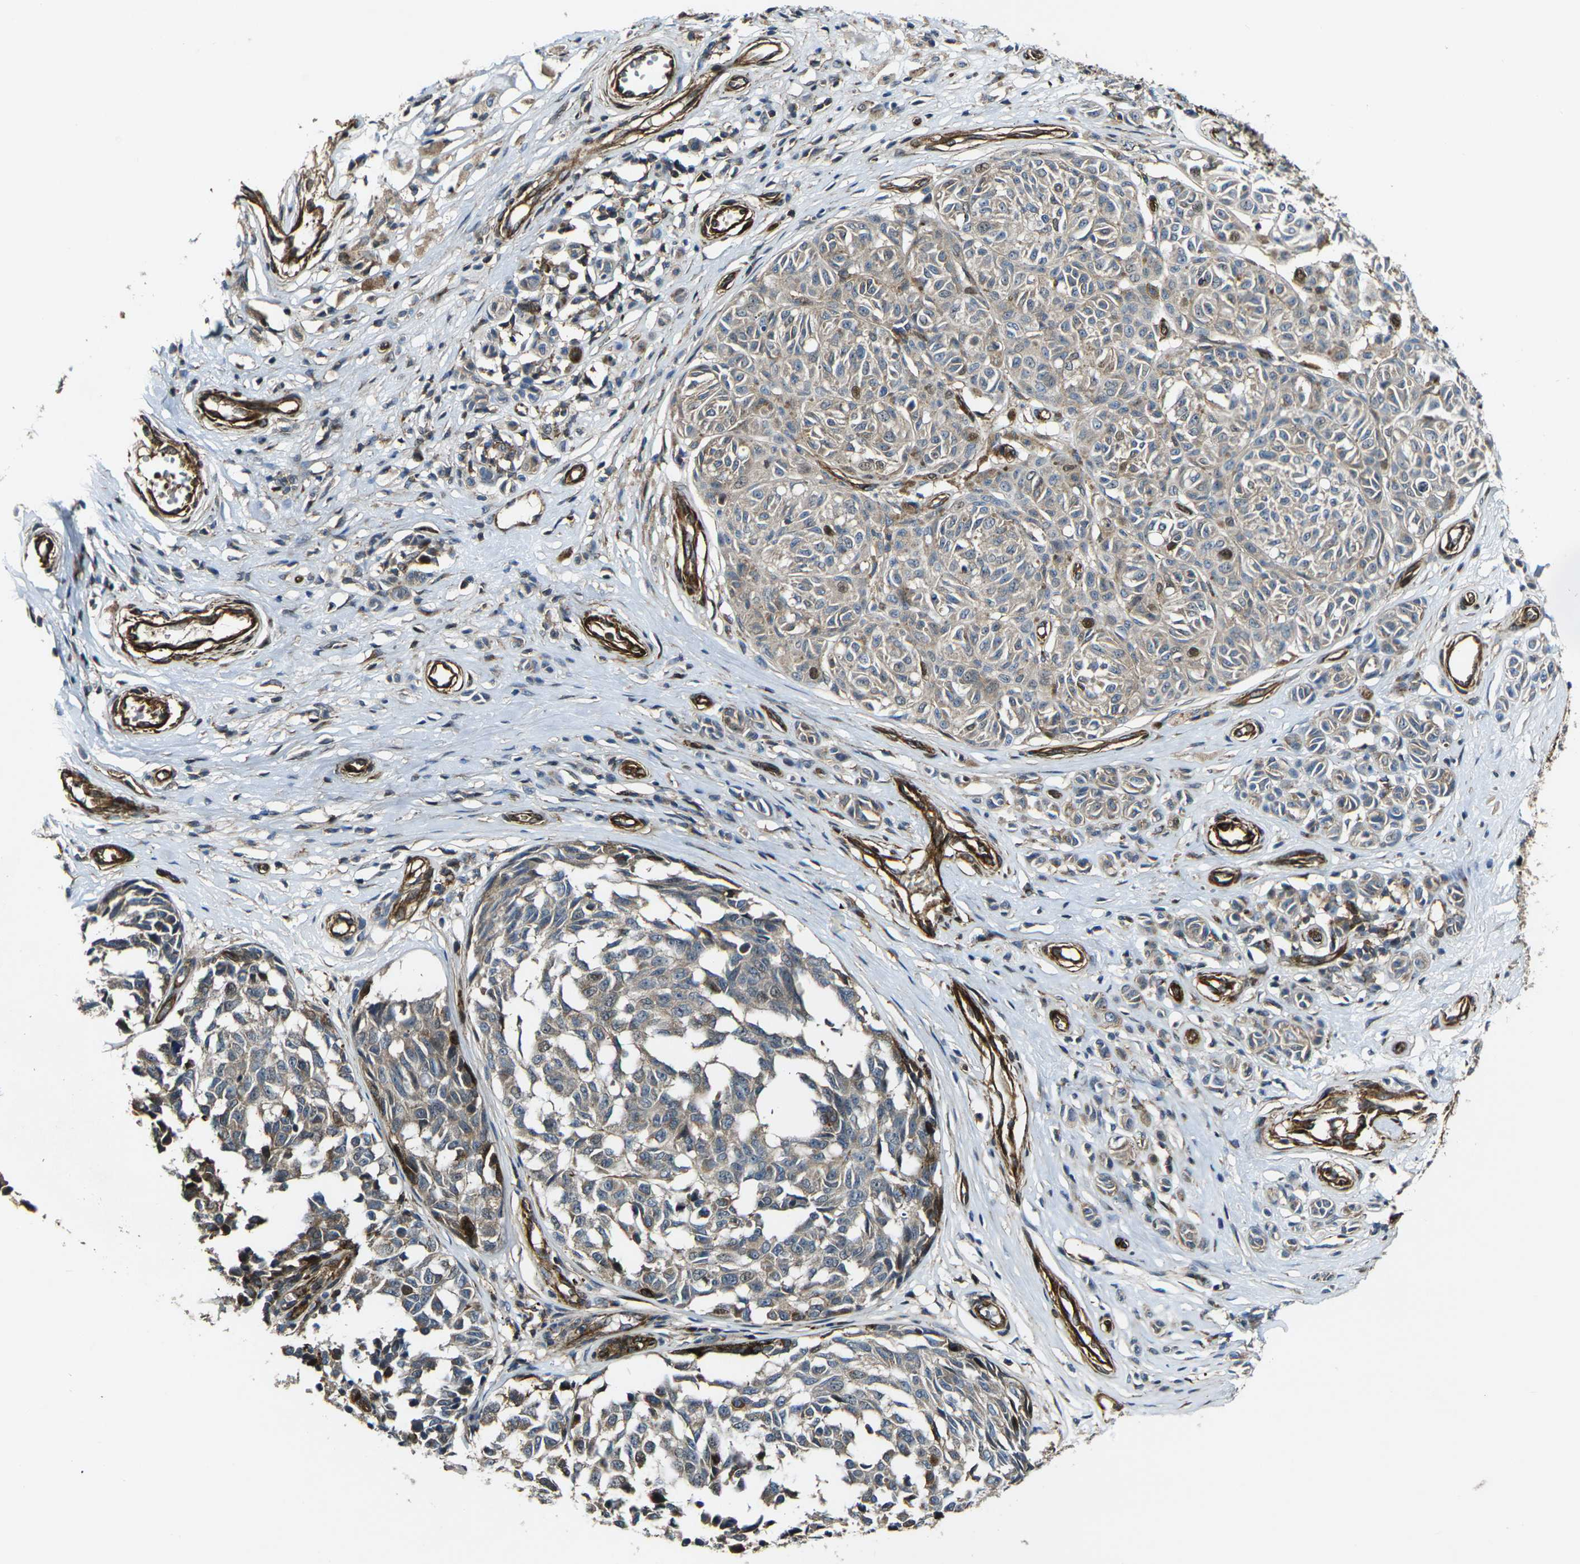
{"staining": {"intensity": "weak", "quantity": ">75%", "location": "cytoplasmic/membranous,nuclear"}, "tissue": "melanoma", "cell_type": "Tumor cells", "image_type": "cancer", "snomed": [{"axis": "morphology", "description": "Malignant melanoma, NOS"}, {"axis": "topography", "description": "Skin"}], "caption": "An image of human malignant melanoma stained for a protein exhibits weak cytoplasmic/membranous and nuclear brown staining in tumor cells.", "gene": "ECE1", "patient": {"sex": "female", "age": 64}}